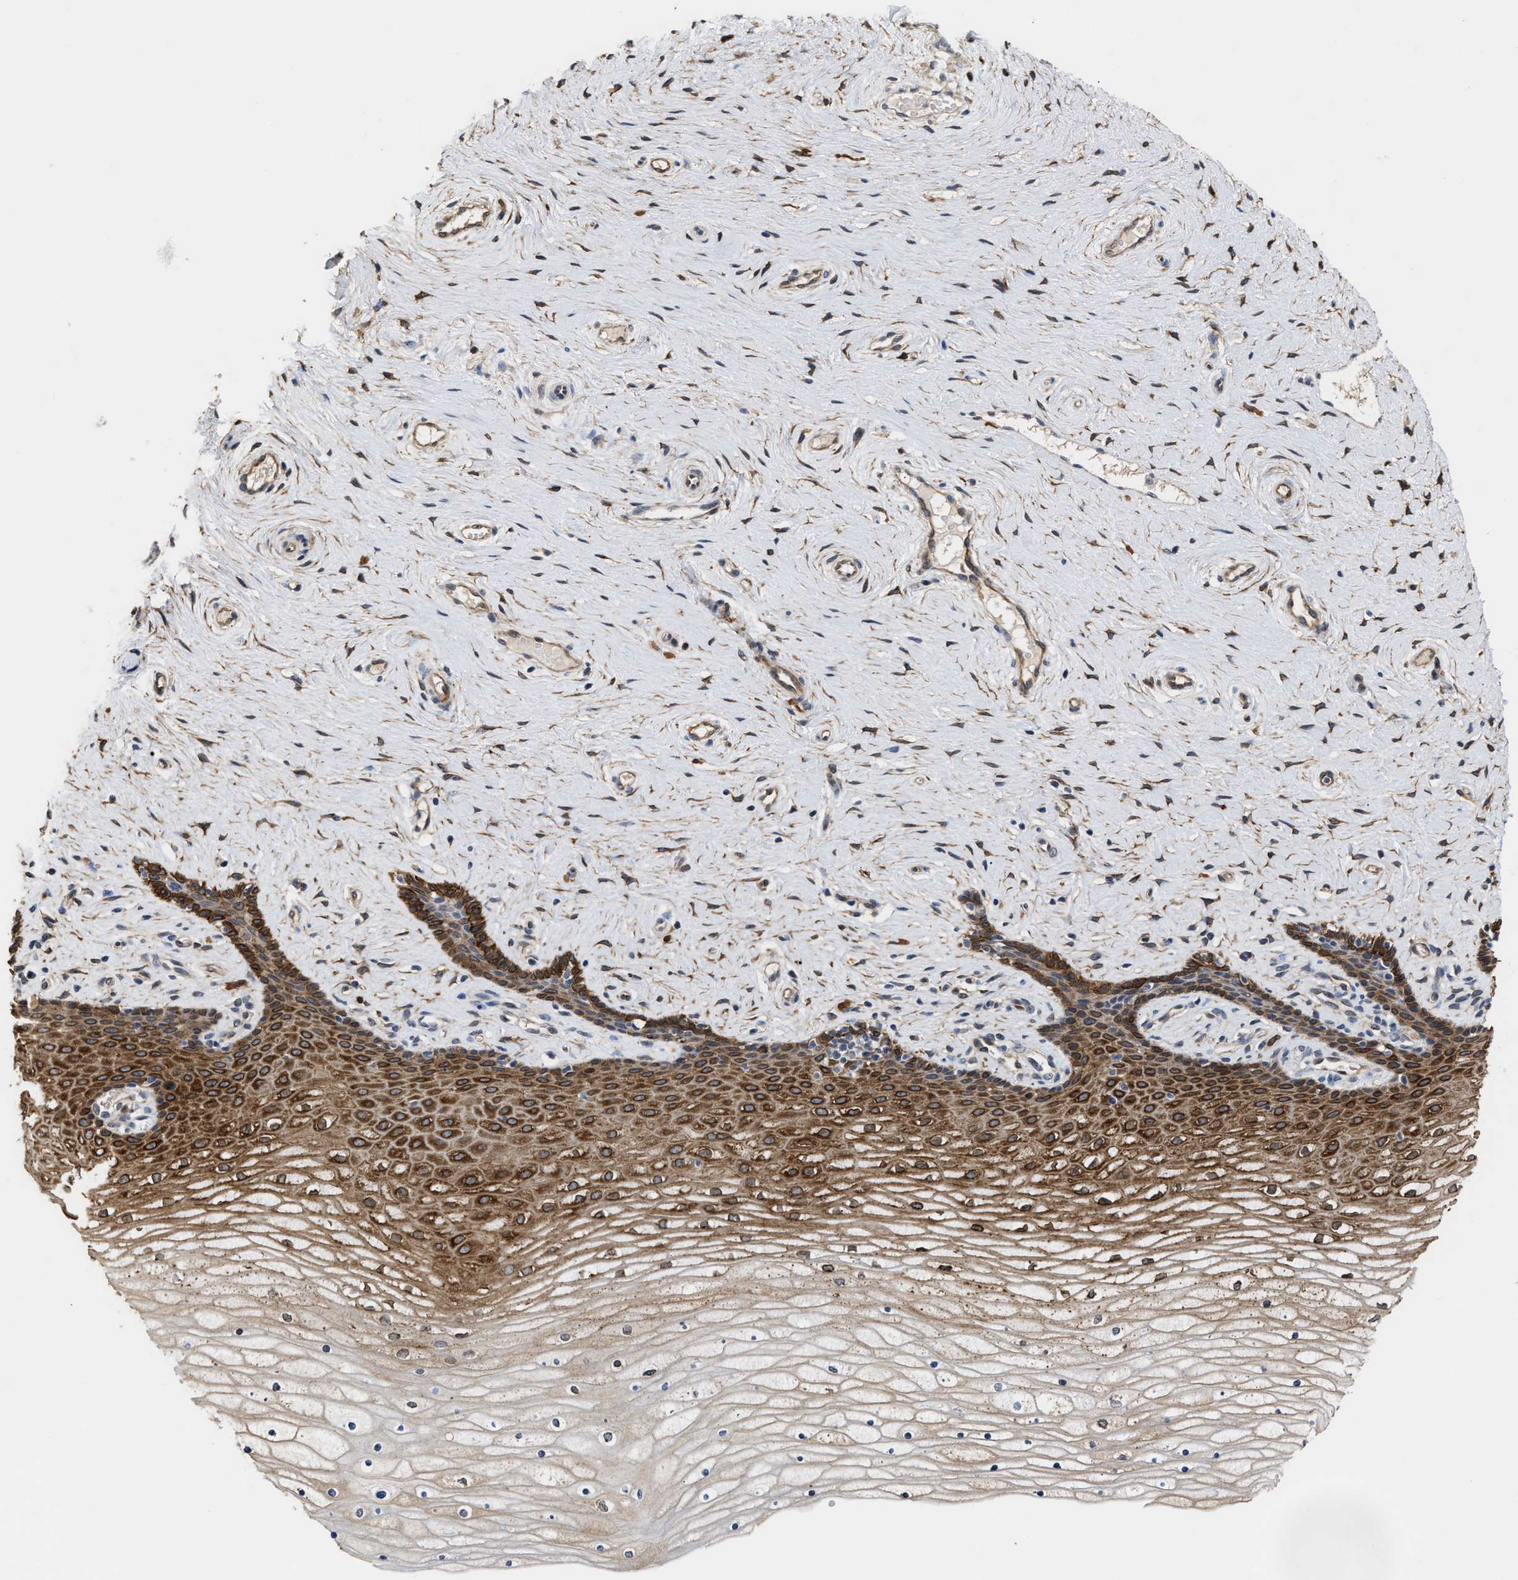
{"staining": {"intensity": "strong", "quantity": ">75%", "location": "cytoplasmic/membranous"}, "tissue": "cervix", "cell_type": "Squamous epithelial cells", "image_type": "normal", "snomed": [{"axis": "morphology", "description": "Normal tissue, NOS"}, {"axis": "topography", "description": "Cervix"}], "caption": "Squamous epithelial cells show high levels of strong cytoplasmic/membranous positivity in about >75% of cells in unremarkable cervix. (IHC, brightfield microscopy, high magnification).", "gene": "AHNAK2", "patient": {"sex": "female", "age": 39}}